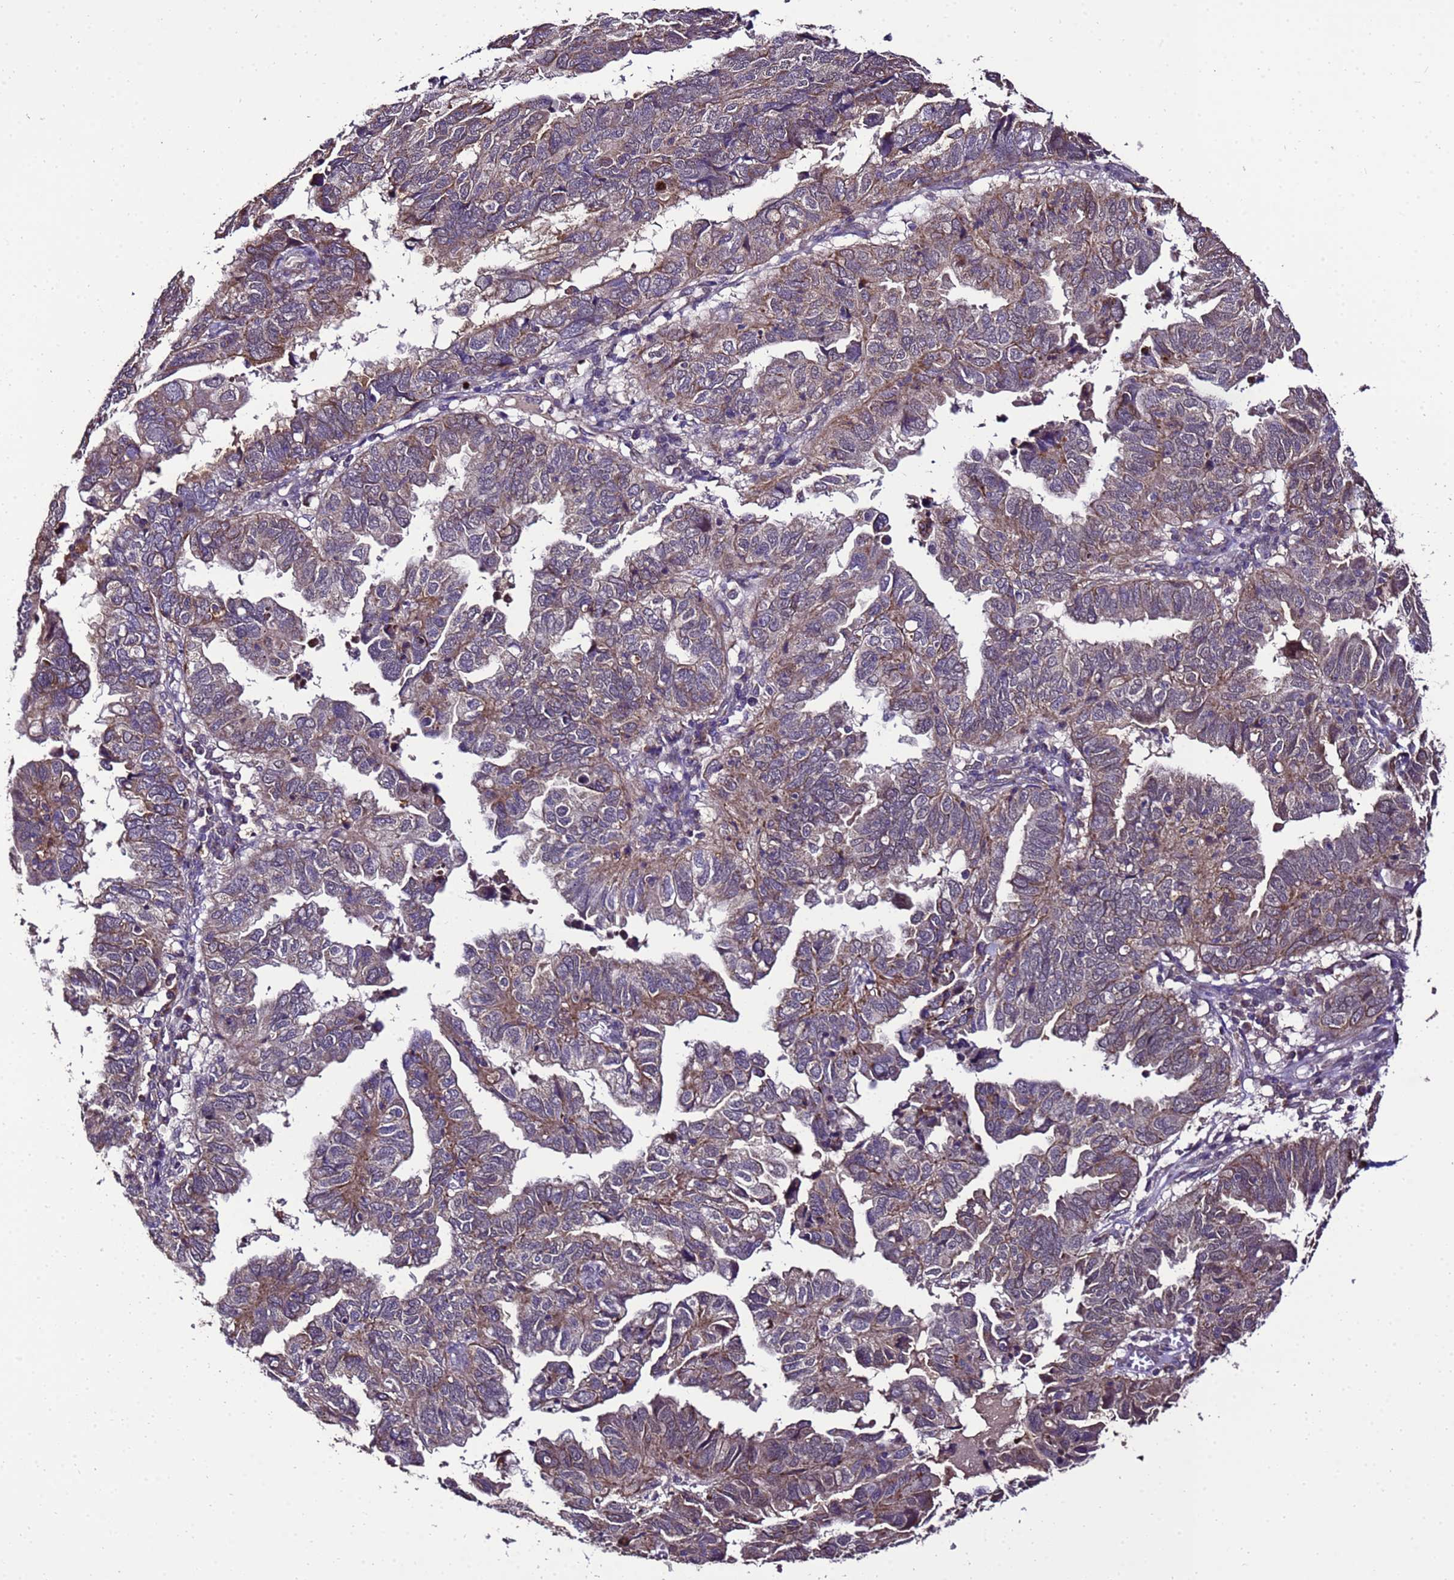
{"staining": {"intensity": "moderate", "quantity": "25%-75%", "location": "cytoplasmic/membranous"}, "tissue": "endometrial cancer", "cell_type": "Tumor cells", "image_type": "cancer", "snomed": [{"axis": "morphology", "description": "Adenocarcinoma, NOS"}, {"axis": "topography", "description": "Uterus"}], "caption": "Immunohistochemistry photomicrograph of endometrial adenocarcinoma stained for a protein (brown), which exhibits medium levels of moderate cytoplasmic/membranous positivity in approximately 25%-75% of tumor cells.", "gene": "ZNF329", "patient": {"sex": "female", "age": 77}}